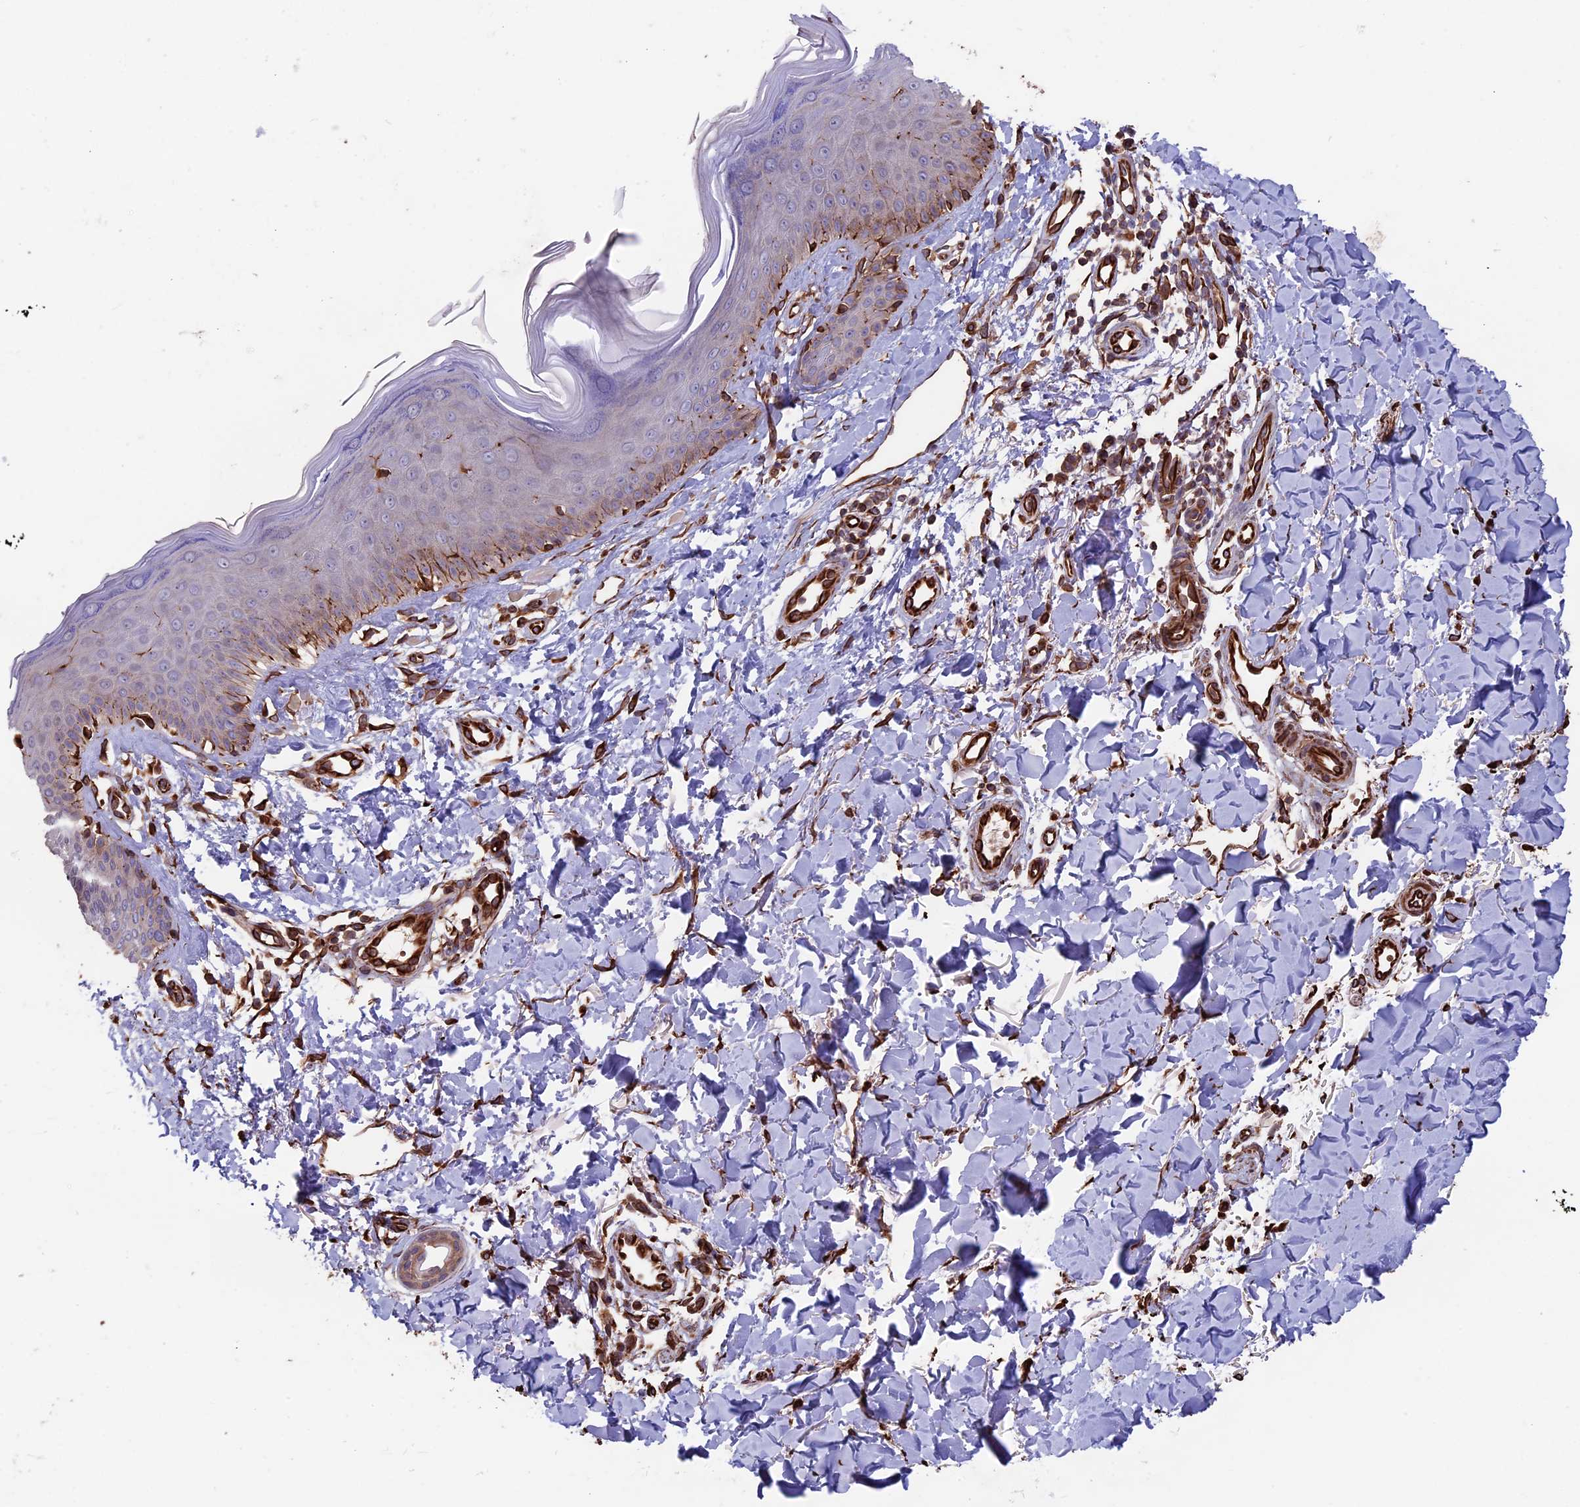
{"staining": {"intensity": "strong", "quantity": ">75%", "location": "cytoplasmic/membranous"}, "tissue": "skin", "cell_type": "Fibroblasts", "image_type": "normal", "snomed": [{"axis": "morphology", "description": "Normal tissue, NOS"}, {"axis": "topography", "description": "Skin"}], "caption": "This histopathology image displays benign skin stained with immunohistochemistry to label a protein in brown. The cytoplasmic/membranous of fibroblasts show strong positivity for the protein. Nuclei are counter-stained blue.", "gene": "SEH1L", "patient": {"sex": "male", "age": 52}}